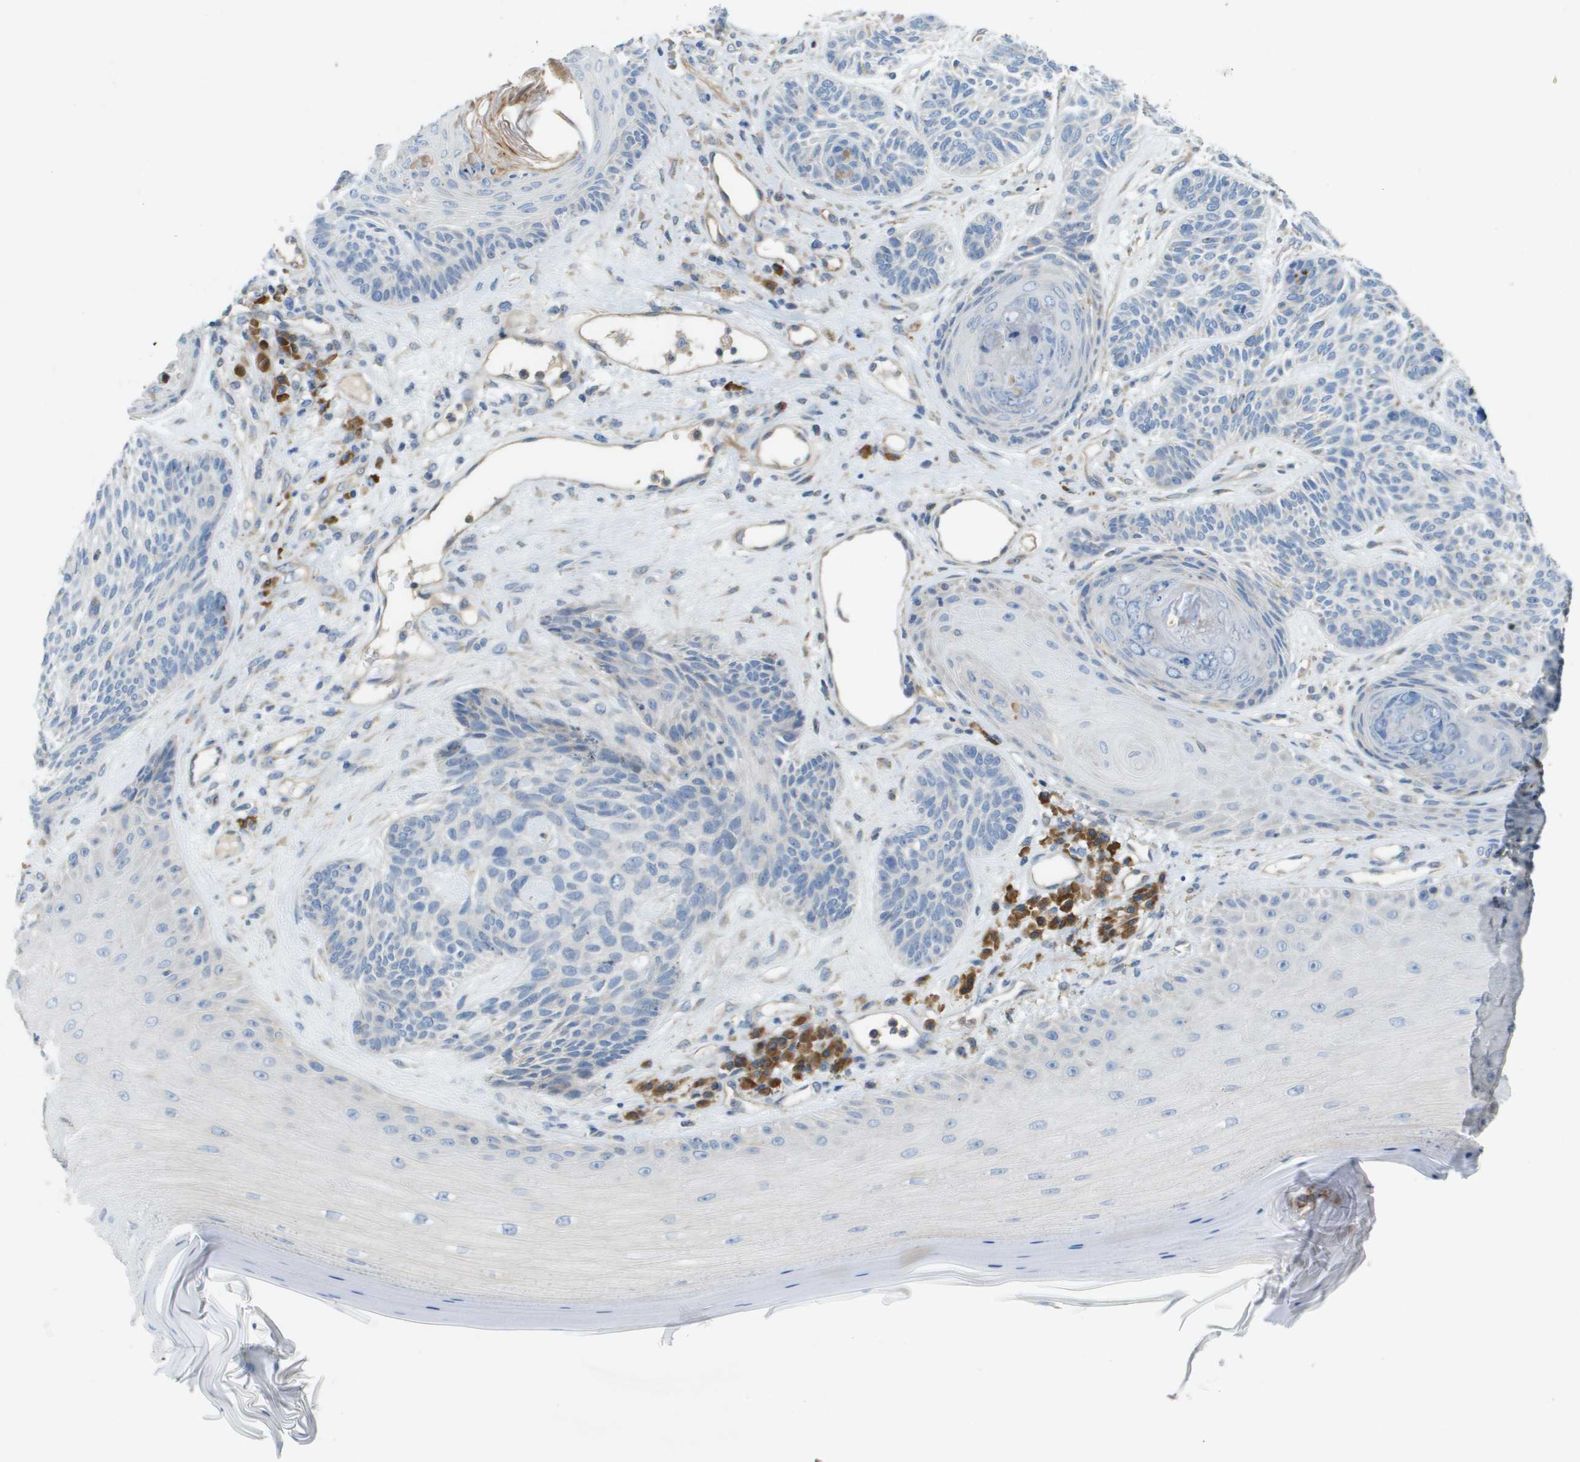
{"staining": {"intensity": "negative", "quantity": "none", "location": "none"}, "tissue": "skin cancer", "cell_type": "Tumor cells", "image_type": "cancer", "snomed": [{"axis": "morphology", "description": "Basal cell carcinoma"}, {"axis": "topography", "description": "Skin"}], "caption": "Immunohistochemistry (IHC) micrograph of human skin cancer stained for a protein (brown), which exhibits no staining in tumor cells.", "gene": "CASP10", "patient": {"sex": "male", "age": 55}}